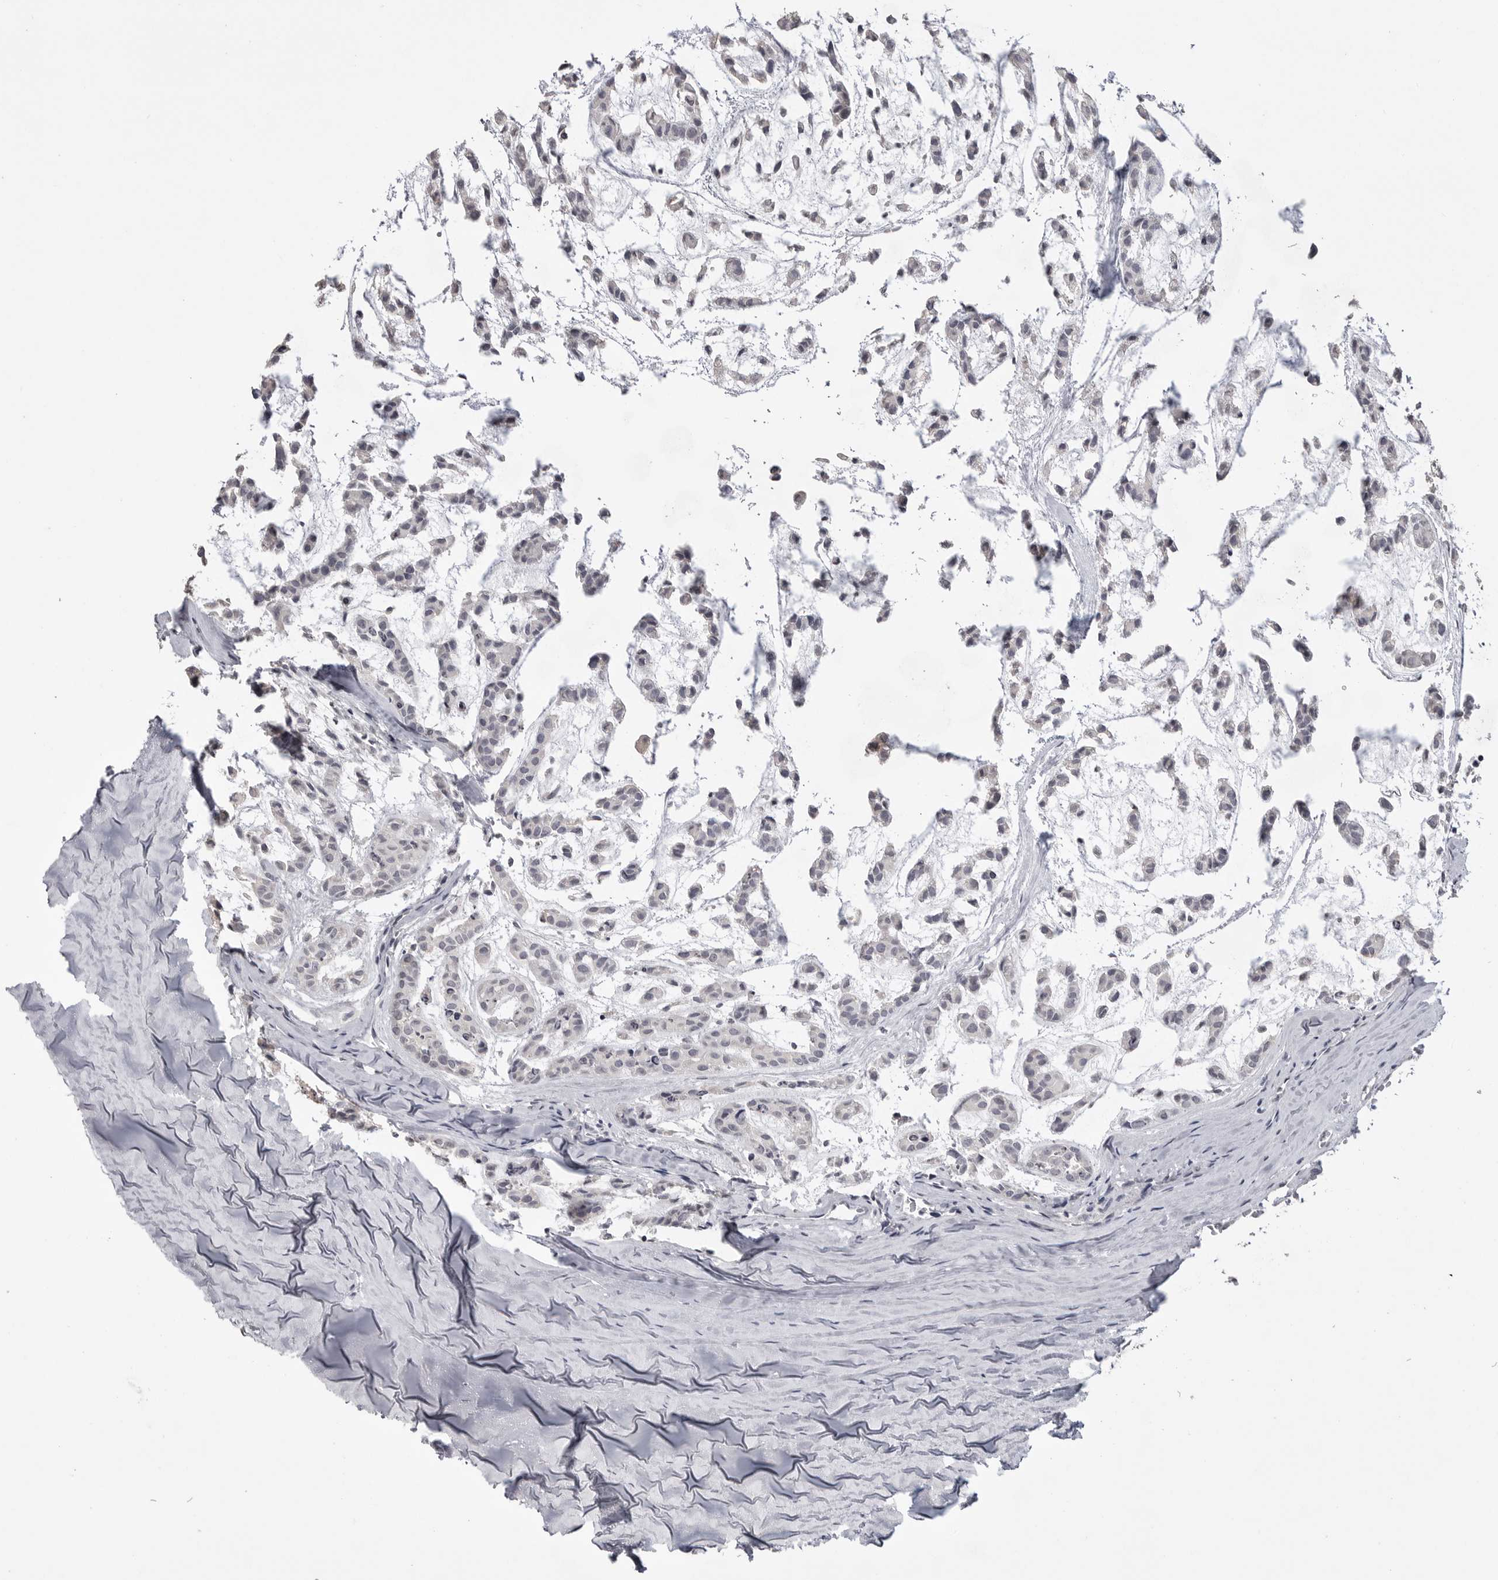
{"staining": {"intensity": "negative", "quantity": "none", "location": "none"}, "tissue": "head and neck cancer", "cell_type": "Tumor cells", "image_type": "cancer", "snomed": [{"axis": "morphology", "description": "Adenocarcinoma, NOS"}, {"axis": "morphology", "description": "Adenoma, NOS"}, {"axis": "topography", "description": "Head-Neck"}], "caption": "High power microscopy image of an IHC photomicrograph of adenocarcinoma (head and neck), revealing no significant positivity in tumor cells.", "gene": "GPN2", "patient": {"sex": "female", "age": 55}}